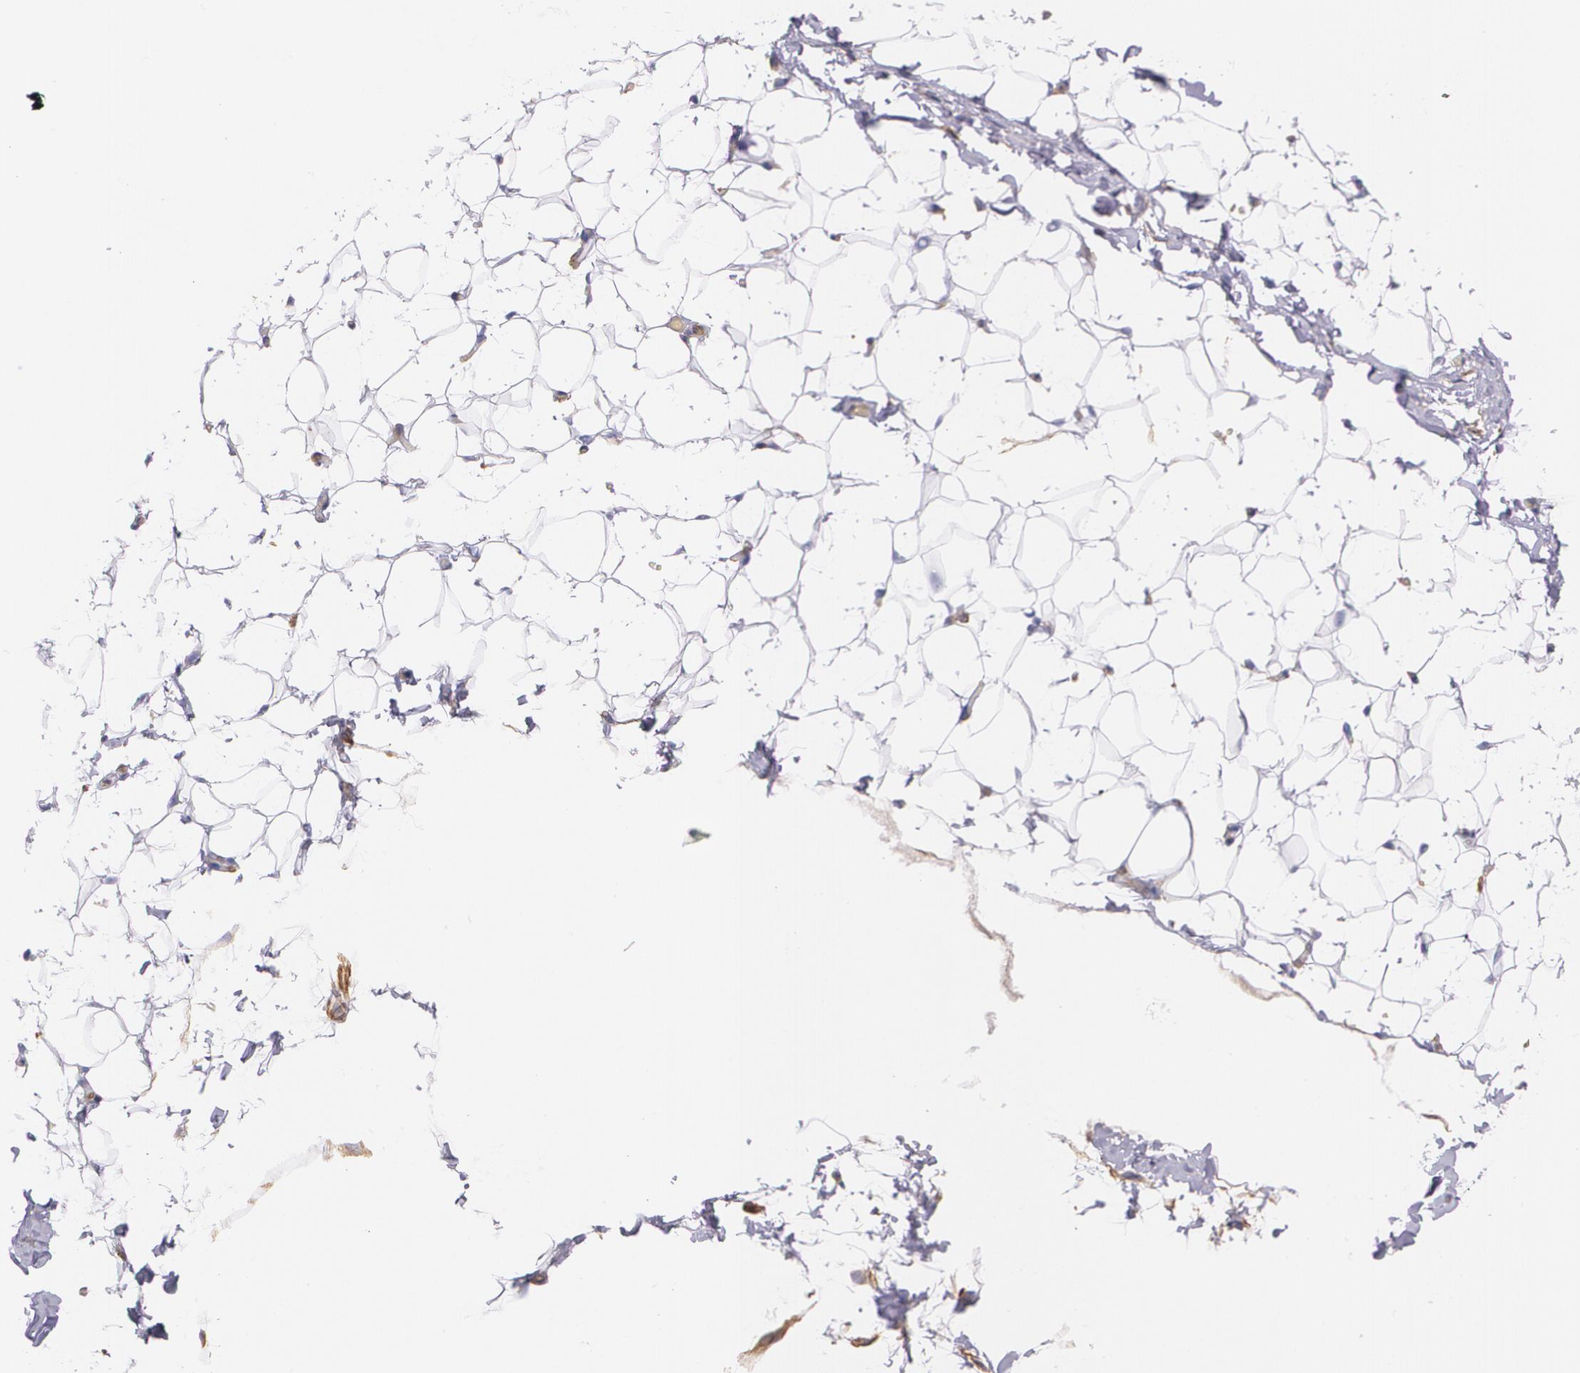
{"staining": {"intensity": "negative", "quantity": "none", "location": "none"}, "tissue": "adipose tissue", "cell_type": "Adipocytes", "image_type": "normal", "snomed": [{"axis": "morphology", "description": "Normal tissue, NOS"}, {"axis": "topography", "description": "Soft tissue"}], "caption": "Unremarkable adipose tissue was stained to show a protein in brown. There is no significant staining in adipocytes. Nuclei are stained in blue.", "gene": "B2M", "patient": {"sex": "male", "age": 26}}